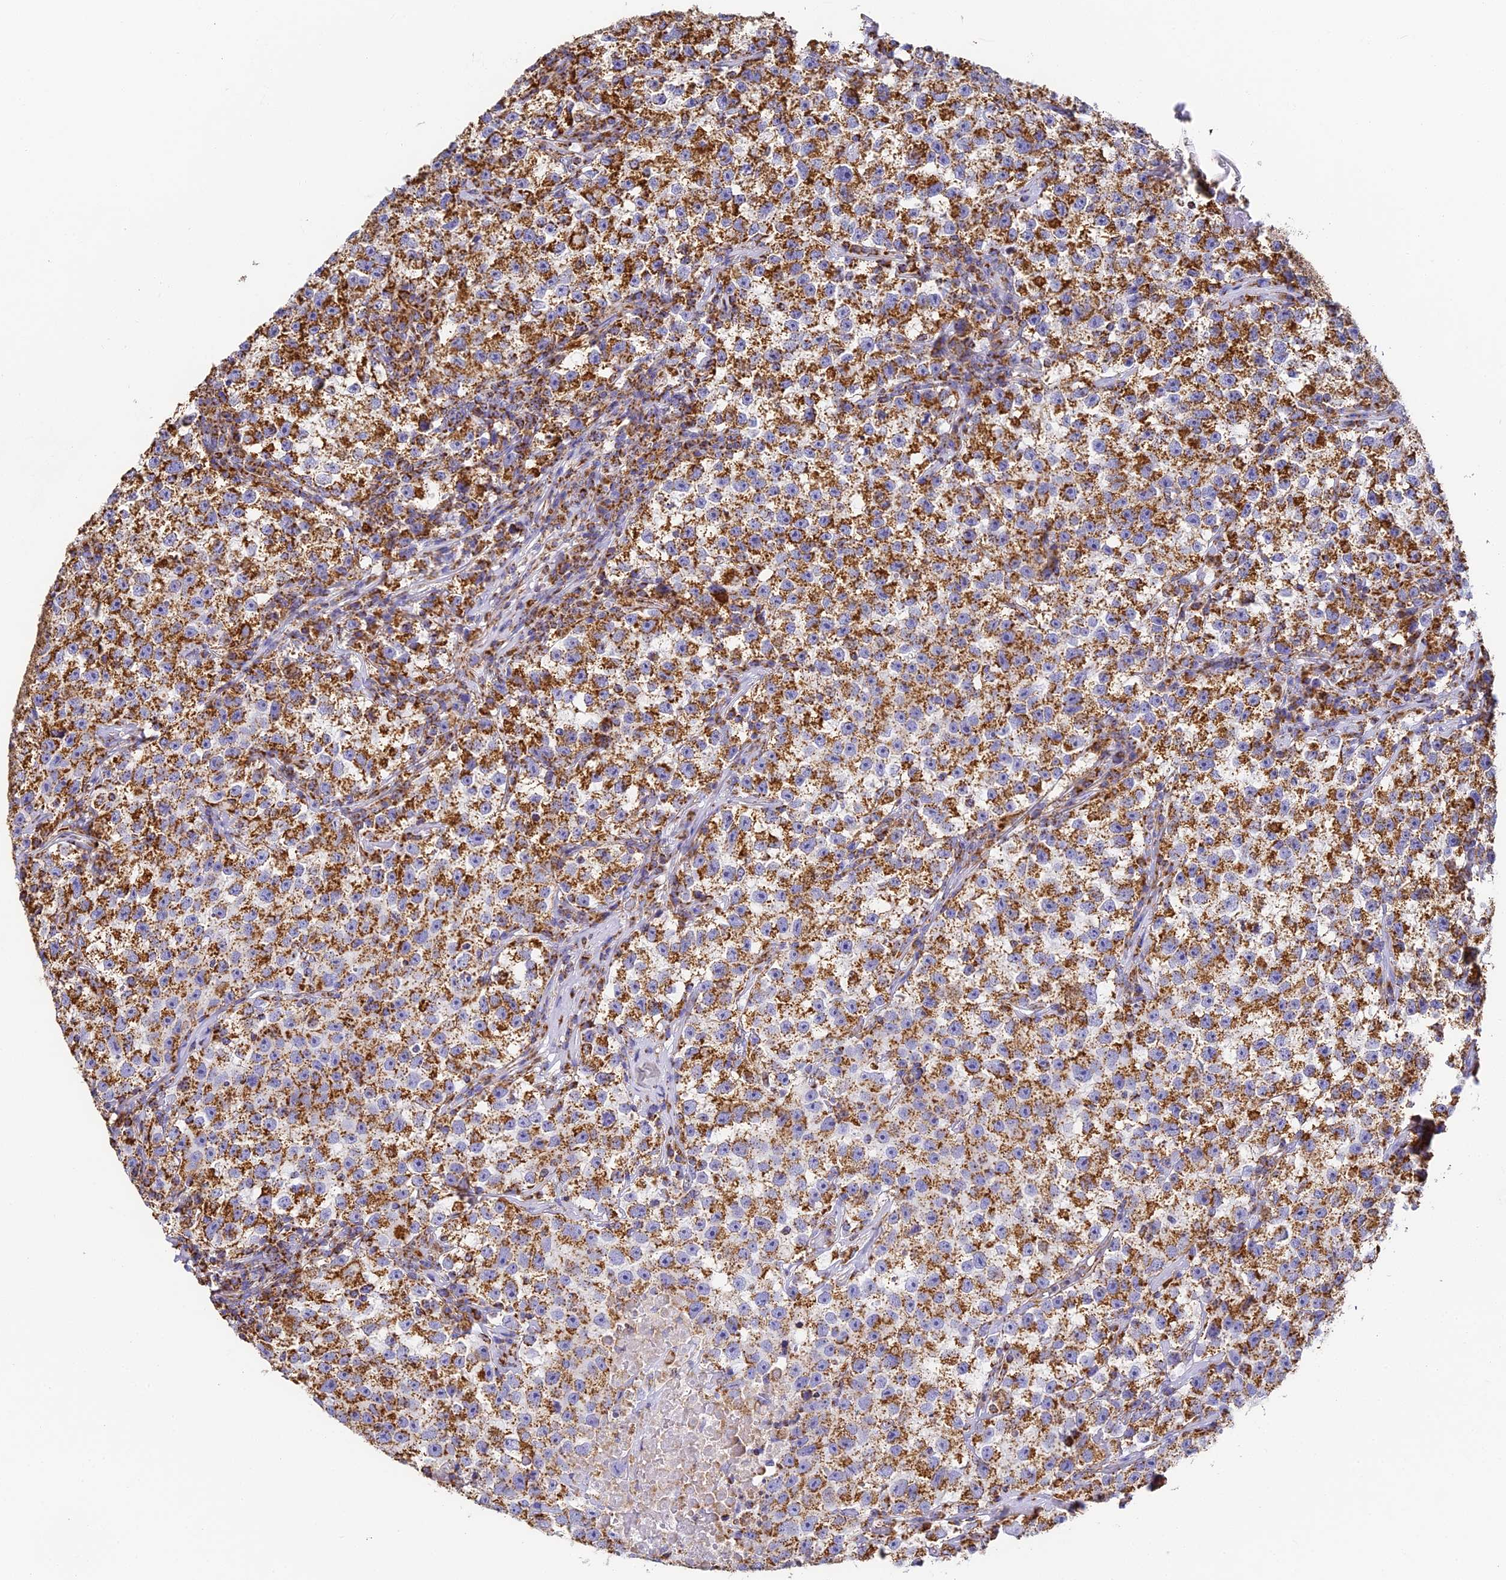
{"staining": {"intensity": "strong", "quantity": ">75%", "location": "cytoplasmic/membranous"}, "tissue": "testis cancer", "cell_type": "Tumor cells", "image_type": "cancer", "snomed": [{"axis": "morphology", "description": "Seminoma, NOS"}, {"axis": "topography", "description": "Testis"}], "caption": "Testis cancer was stained to show a protein in brown. There is high levels of strong cytoplasmic/membranous staining in approximately >75% of tumor cells.", "gene": "COX6C", "patient": {"sex": "male", "age": 22}}